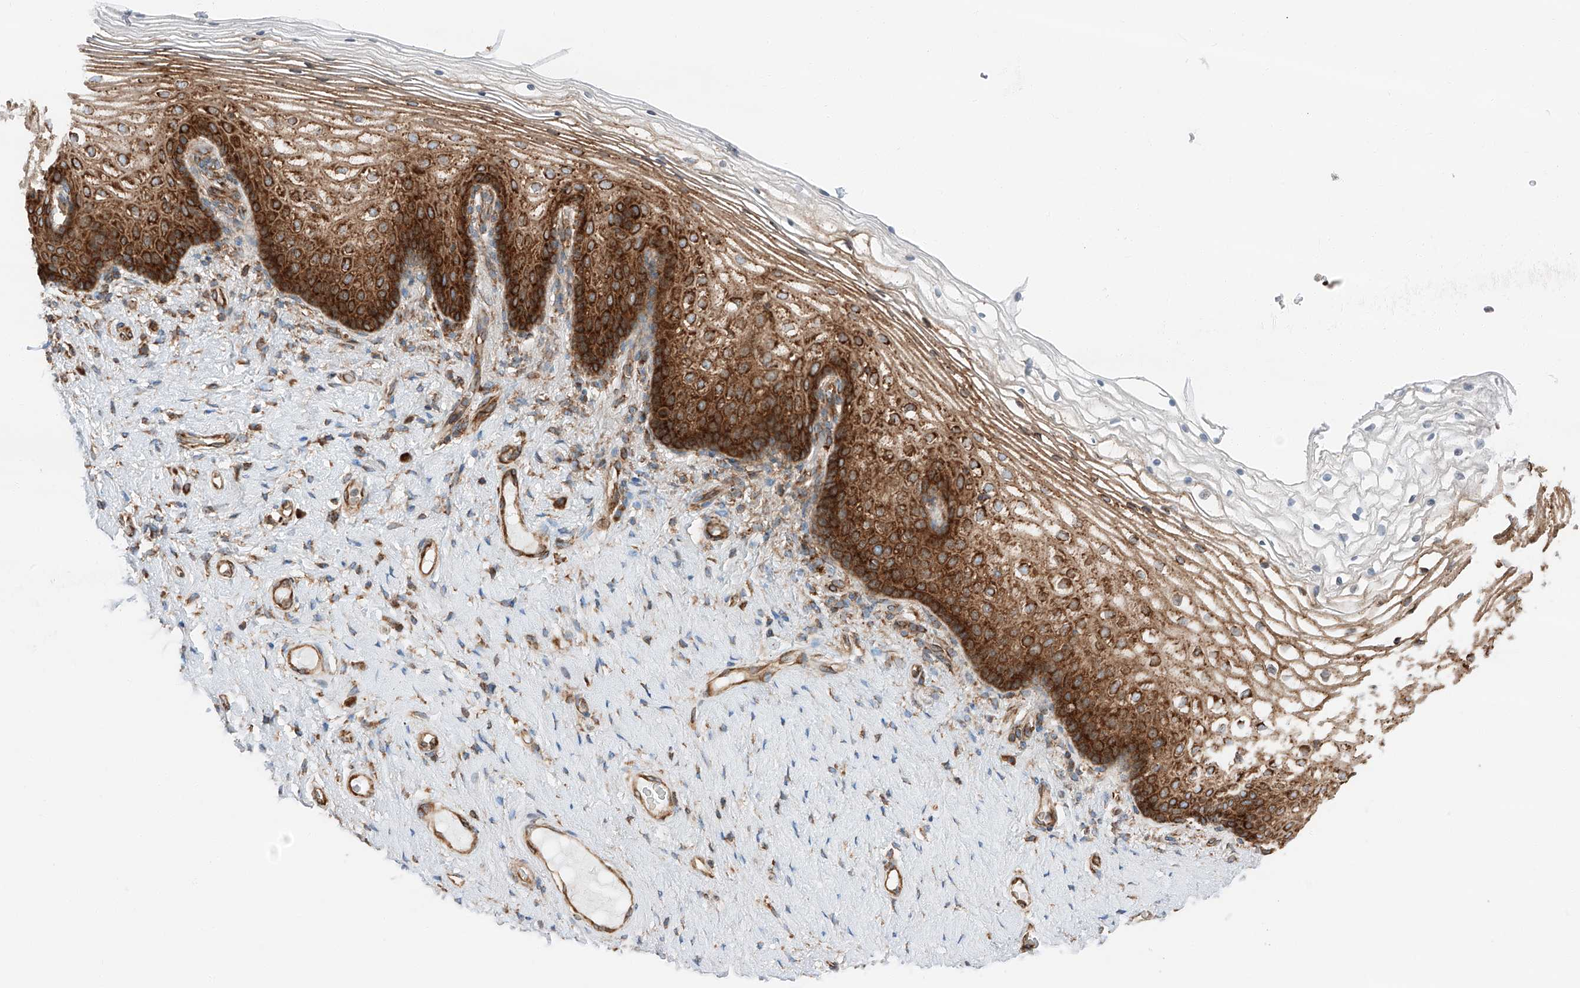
{"staining": {"intensity": "strong", "quantity": "25%-75%", "location": "cytoplasmic/membranous"}, "tissue": "vagina", "cell_type": "Squamous epithelial cells", "image_type": "normal", "snomed": [{"axis": "morphology", "description": "Normal tissue, NOS"}, {"axis": "topography", "description": "Vagina"}], "caption": "Immunohistochemical staining of normal vagina reveals high levels of strong cytoplasmic/membranous staining in approximately 25%-75% of squamous epithelial cells.", "gene": "ZC3H15", "patient": {"sex": "female", "age": 60}}